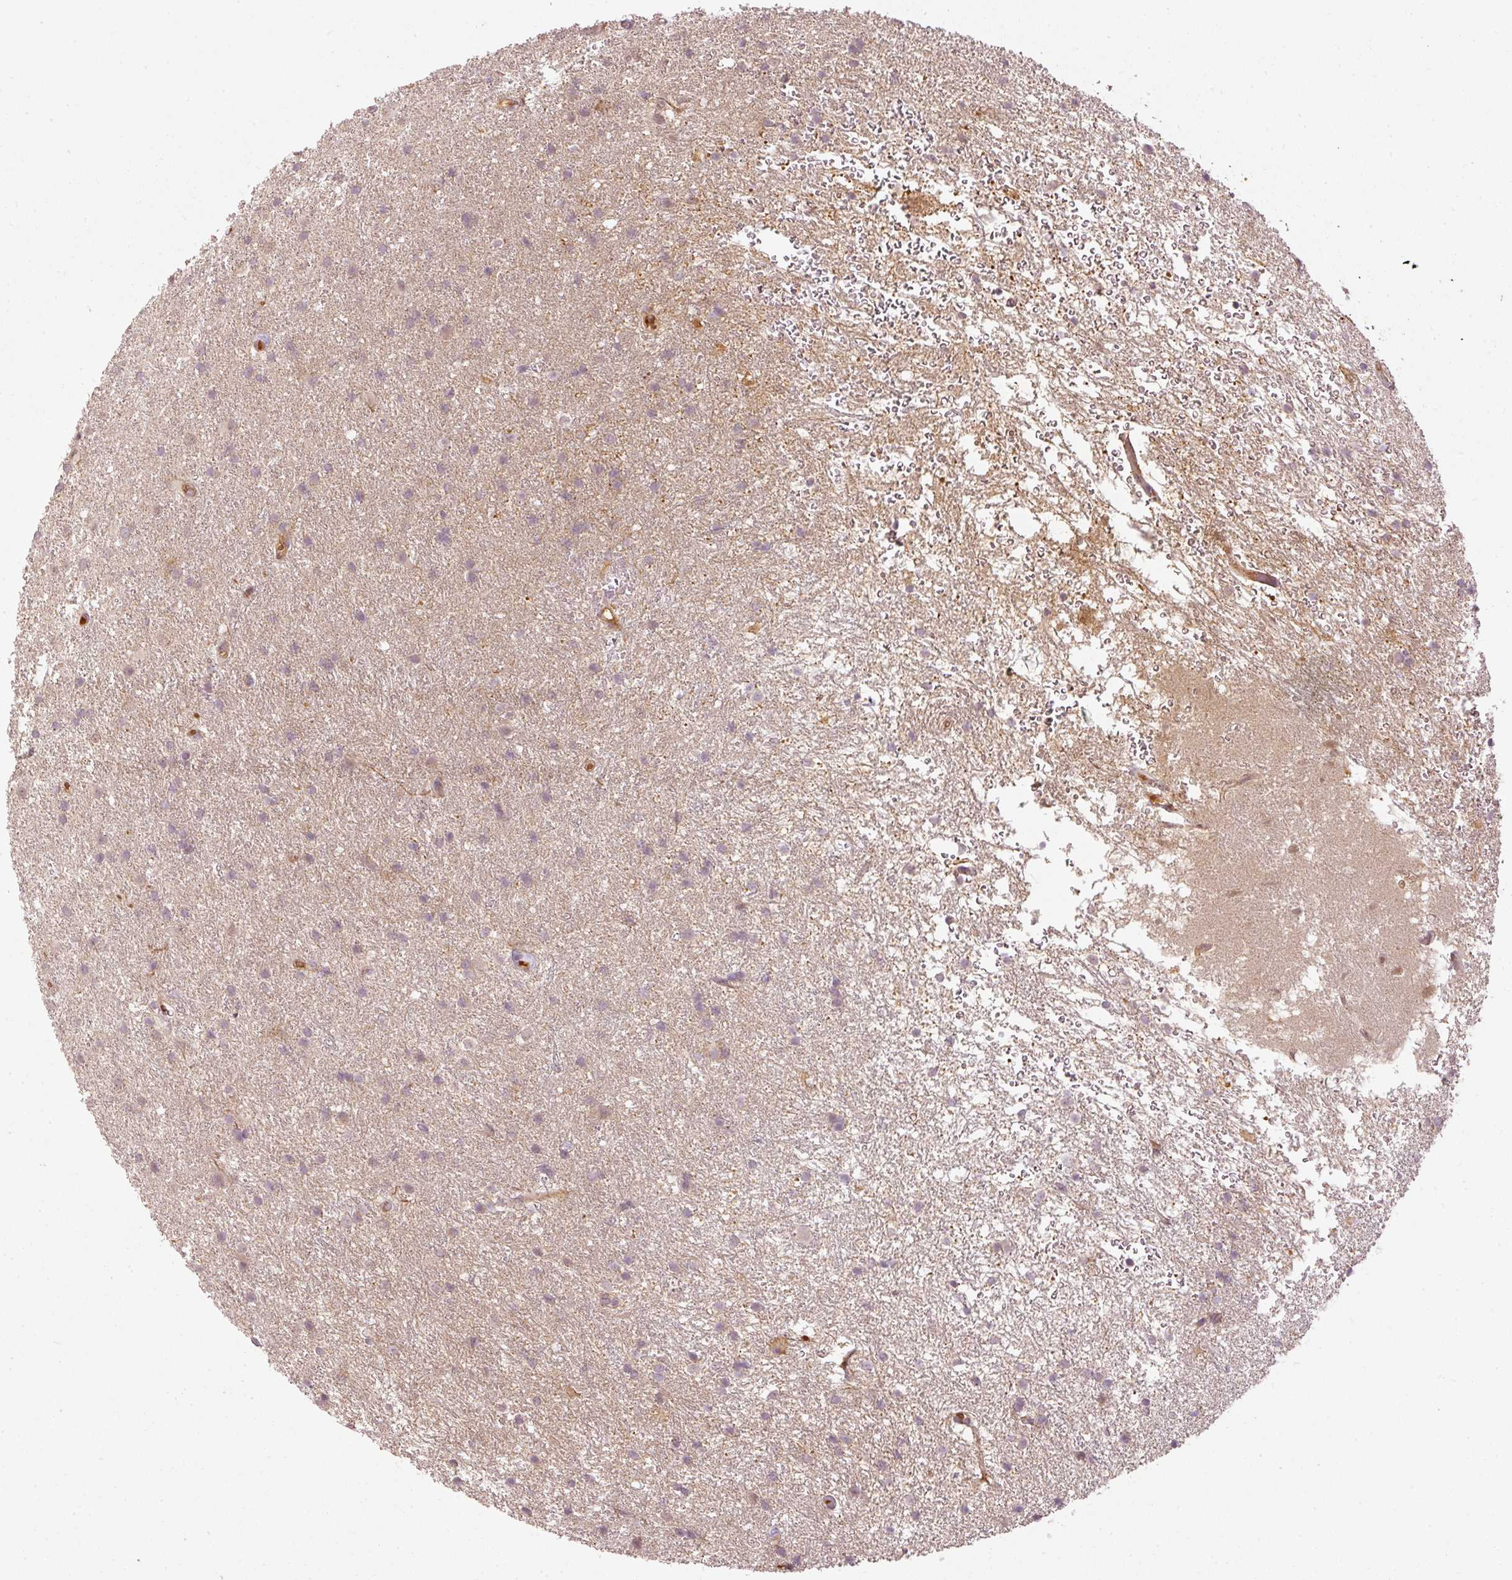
{"staining": {"intensity": "weak", "quantity": "<25%", "location": "cytoplasmic/membranous"}, "tissue": "glioma", "cell_type": "Tumor cells", "image_type": "cancer", "snomed": [{"axis": "morphology", "description": "Glioma, malignant, High grade"}, {"axis": "topography", "description": "Brain"}], "caption": "The immunohistochemistry (IHC) image has no significant expression in tumor cells of glioma tissue.", "gene": "SERPING1", "patient": {"sex": "female", "age": 50}}